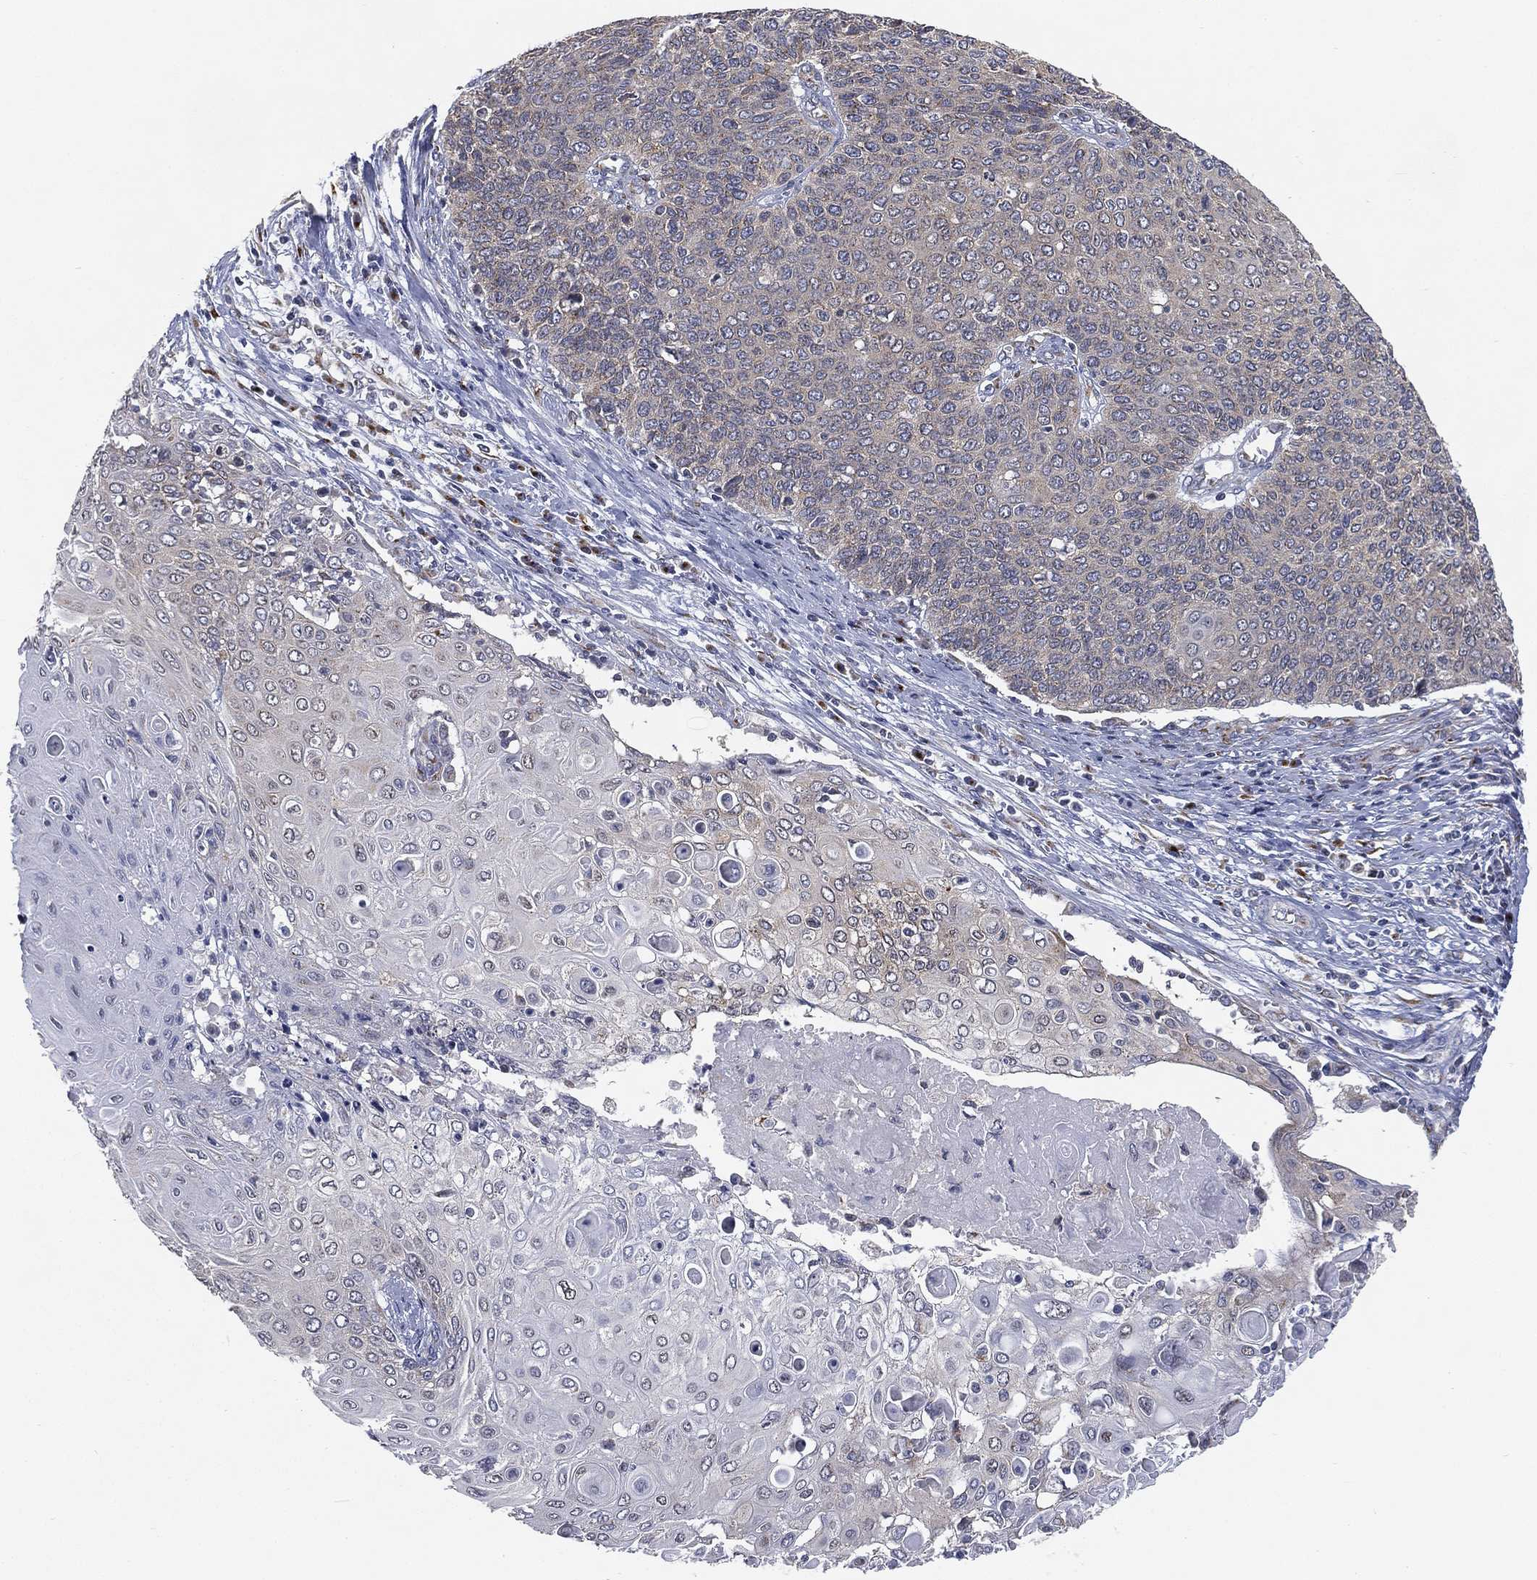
{"staining": {"intensity": "negative", "quantity": "none", "location": "none"}, "tissue": "cervical cancer", "cell_type": "Tumor cells", "image_type": "cancer", "snomed": [{"axis": "morphology", "description": "Squamous cell carcinoma, NOS"}, {"axis": "topography", "description": "Cervix"}], "caption": "Cervical squamous cell carcinoma stained for a protein using immunohistochemistry demonstrates no expression tumor cells.", "gene": "TICAM1", "patient": {"sex": "female", "age": 39}}